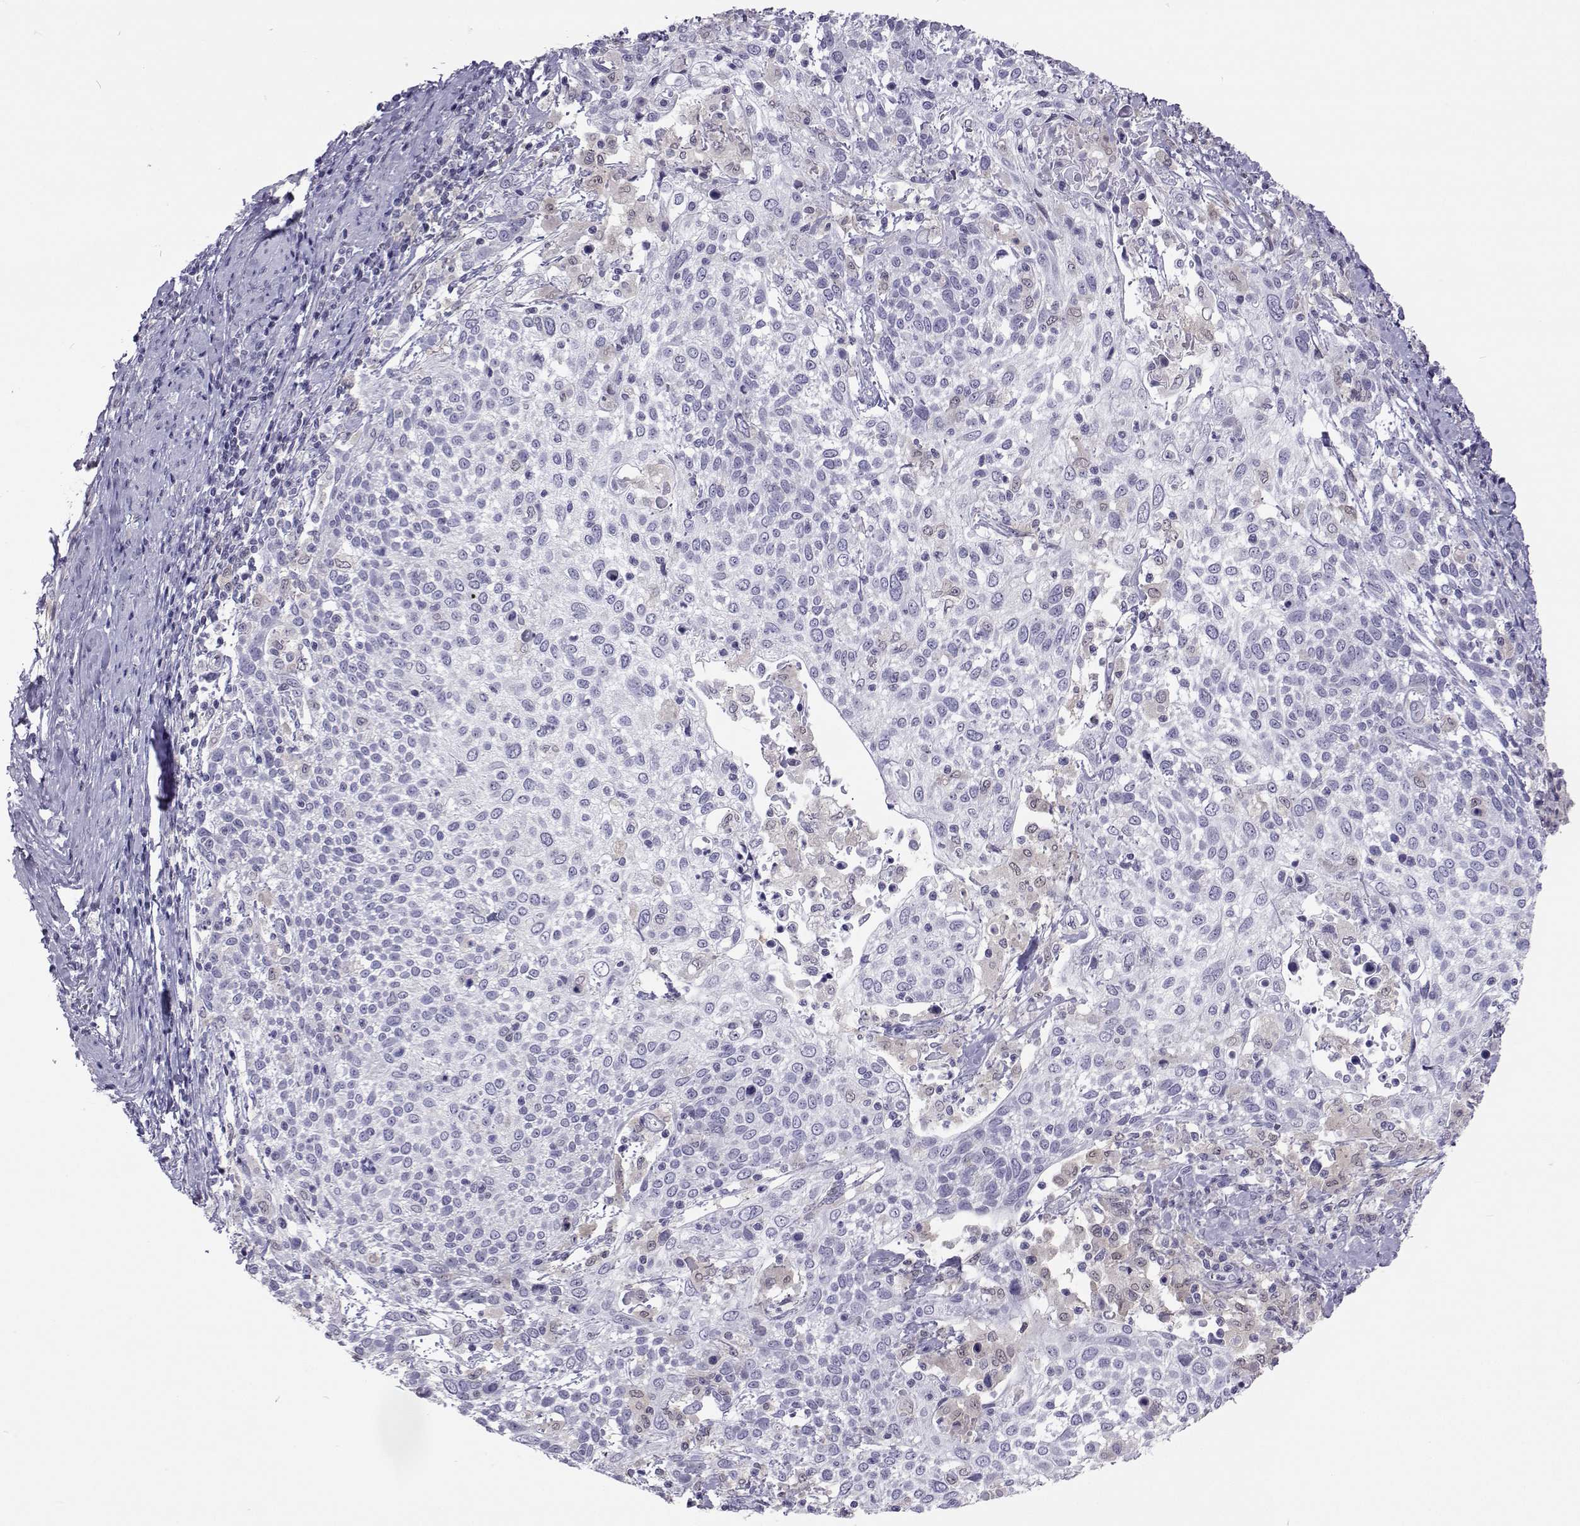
{"staining": {"intensity": "negative", "quantity": "none", "location": "none"}, "tissue": "cervical cancer", "cell_type": "Tumor cells", "image_type": "cancer", "snomed": [{"axis": "morphology", "description": "Squamous cell carcinoma, NOS"}, {"axis": "topography", "description": "Cervix"}], "caption": "High magnification brightfield microscopy of cervical squamous cell carcinoma stained with DAB (3,3'-diaminobenzidine) (brown) and counterstained with hematoxylin (blue): tumor cells show no significant positivity. (Brightfield microscopy of DAB (3,3'-diaminobenzidine) immunohistochemistry at high magnification).", "gene": "GALM", "patient": {"sex": "female", "age": 61}}